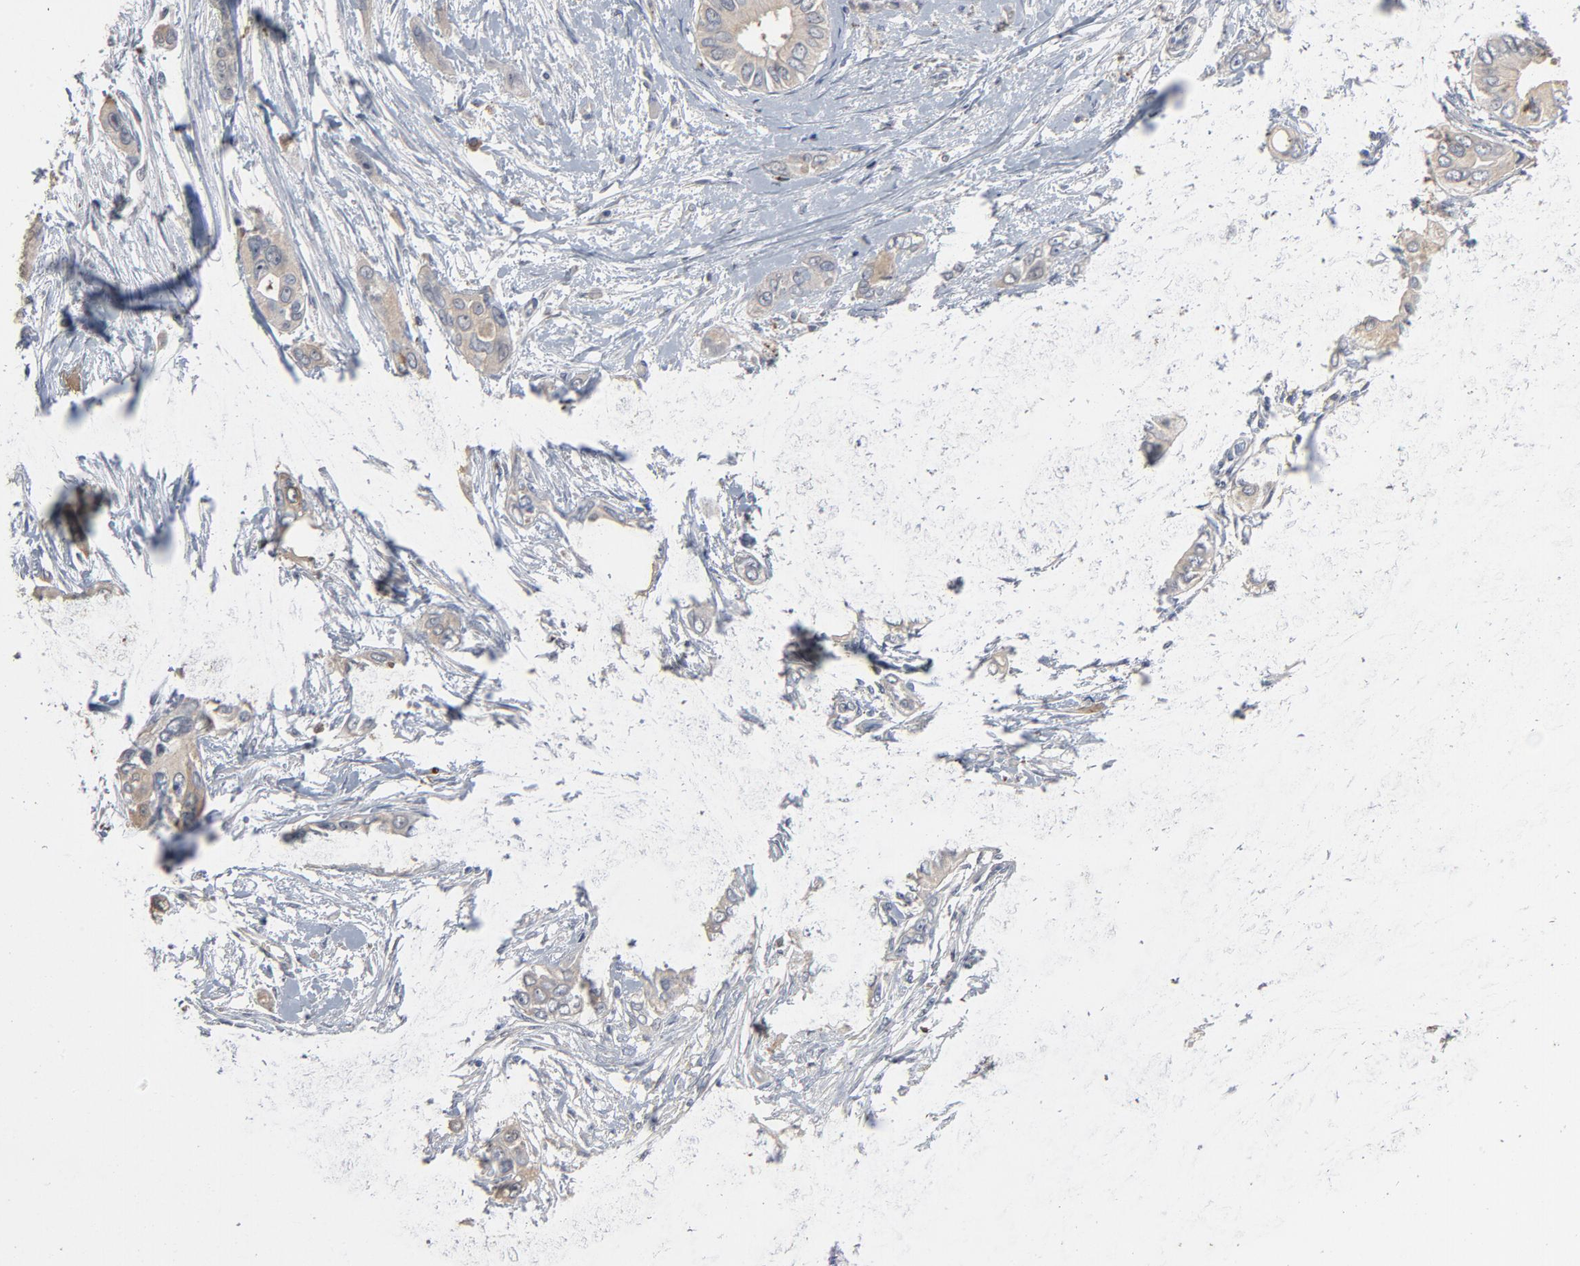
{"staining": {"intensity": "negative", "quantity": "none", "location": "none"}, "tissue": "pancreatic cancer", "cell_type": "Tumor cells", "image_type": "cancer", "snomed": [{"axis": "morphology", "description": "Adenocarcinoma, NOS"}, {"axis": "topography", "description": "Pancreas"}], "caption": "An immunohistochemistry histopathology image of pancreatic cancer is shown. There is no staining in tumor cells of pancreatic cancer.", "gene": "POMT2", "patient": {"sex": "female", "age": 60}}